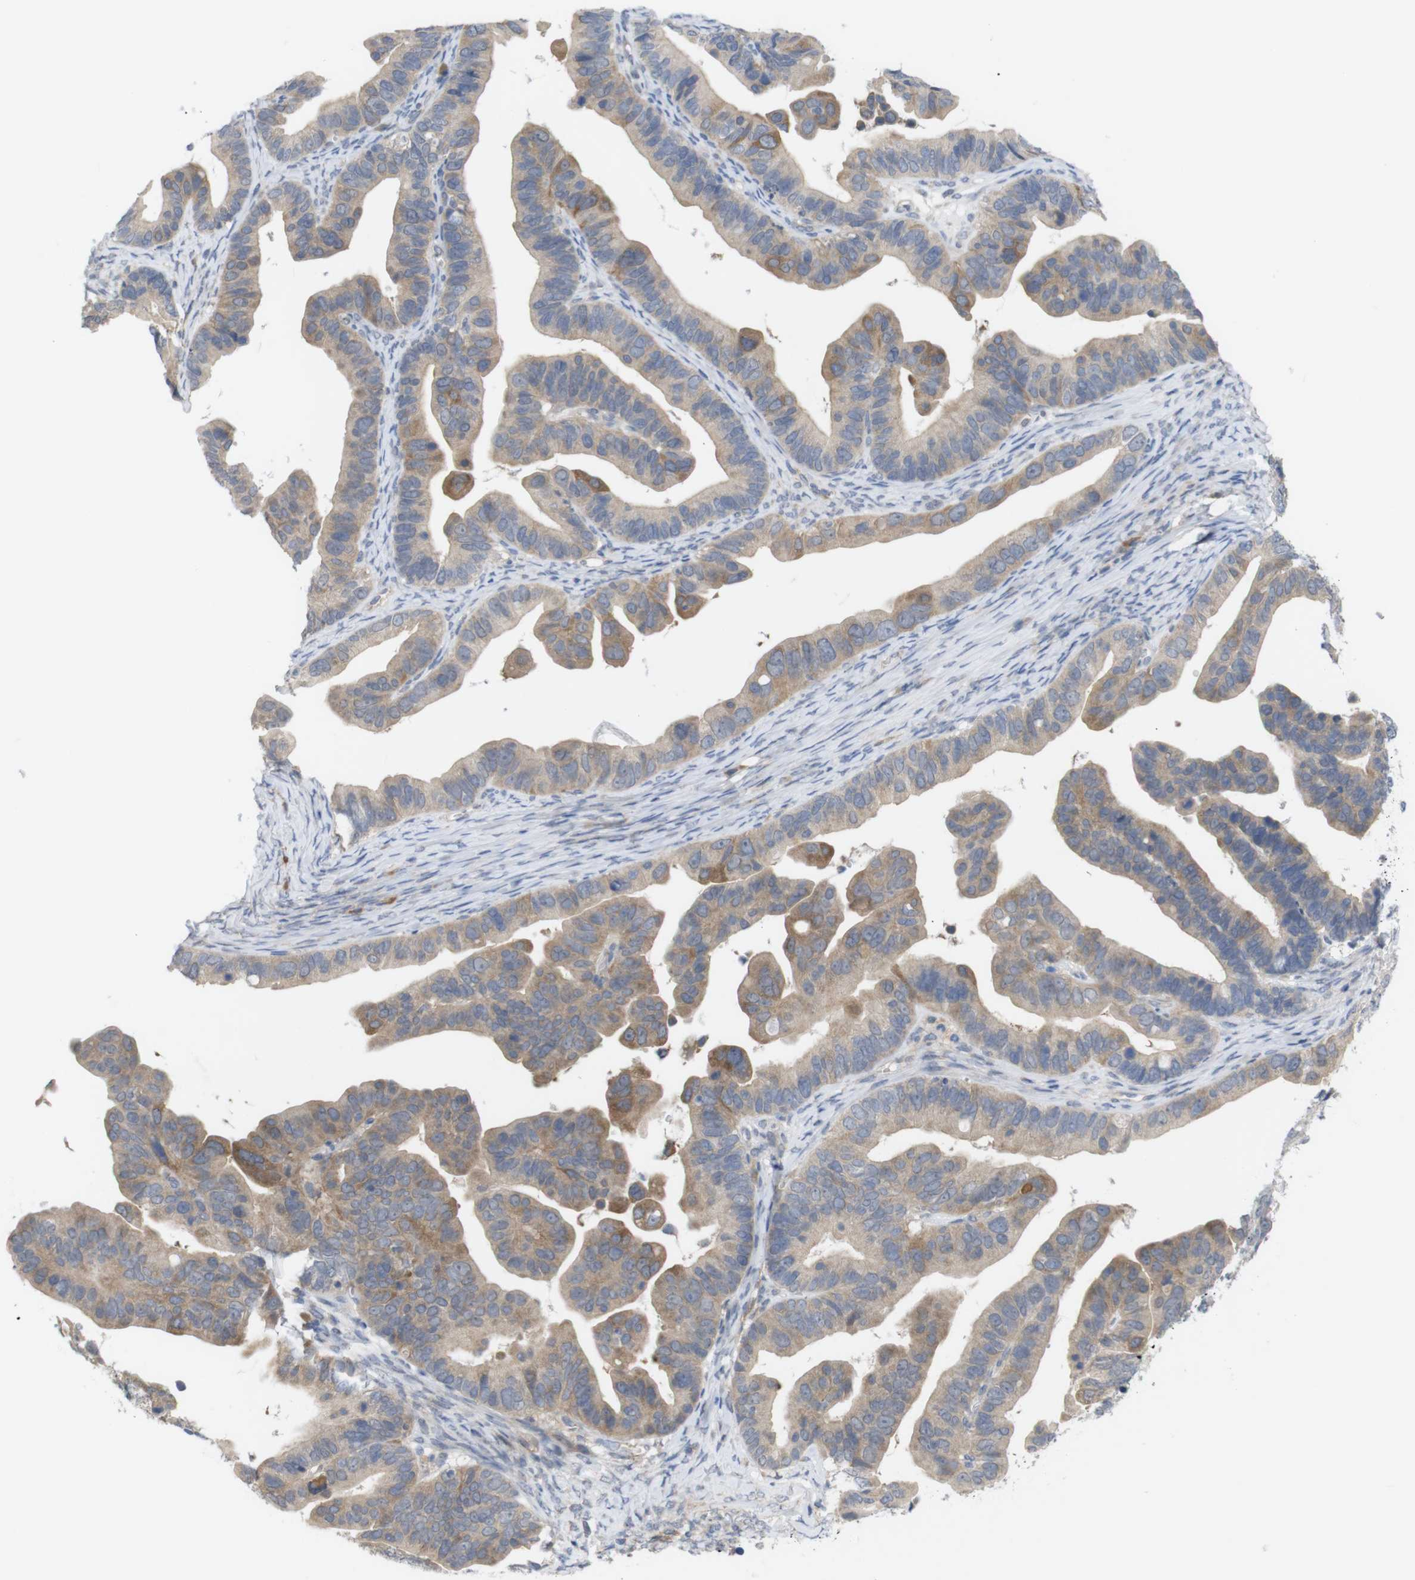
{"staining": {"intensity": "moderate", "quantity": ">75%", "location": "cytoplasmic/membranous"}, "tissue": "ovarian cancer", "cell_type": "Tumor cells", "image_type": "cancer", "snomed": [{"axis": "morphology", "description": "Cystadenocarcinoma, serous, NOS"}, {"axis": "topography", "description": "Ovary"}], "caption": "Serous cystadenocarcinoma (ovarian) stained with a brown dye exhibits moderate cytoplasmic/membranous positive expression in approximately >75% of tumor cells.", "gene": "BCAR3", "patient": {"sex": "female", "age": 56}}